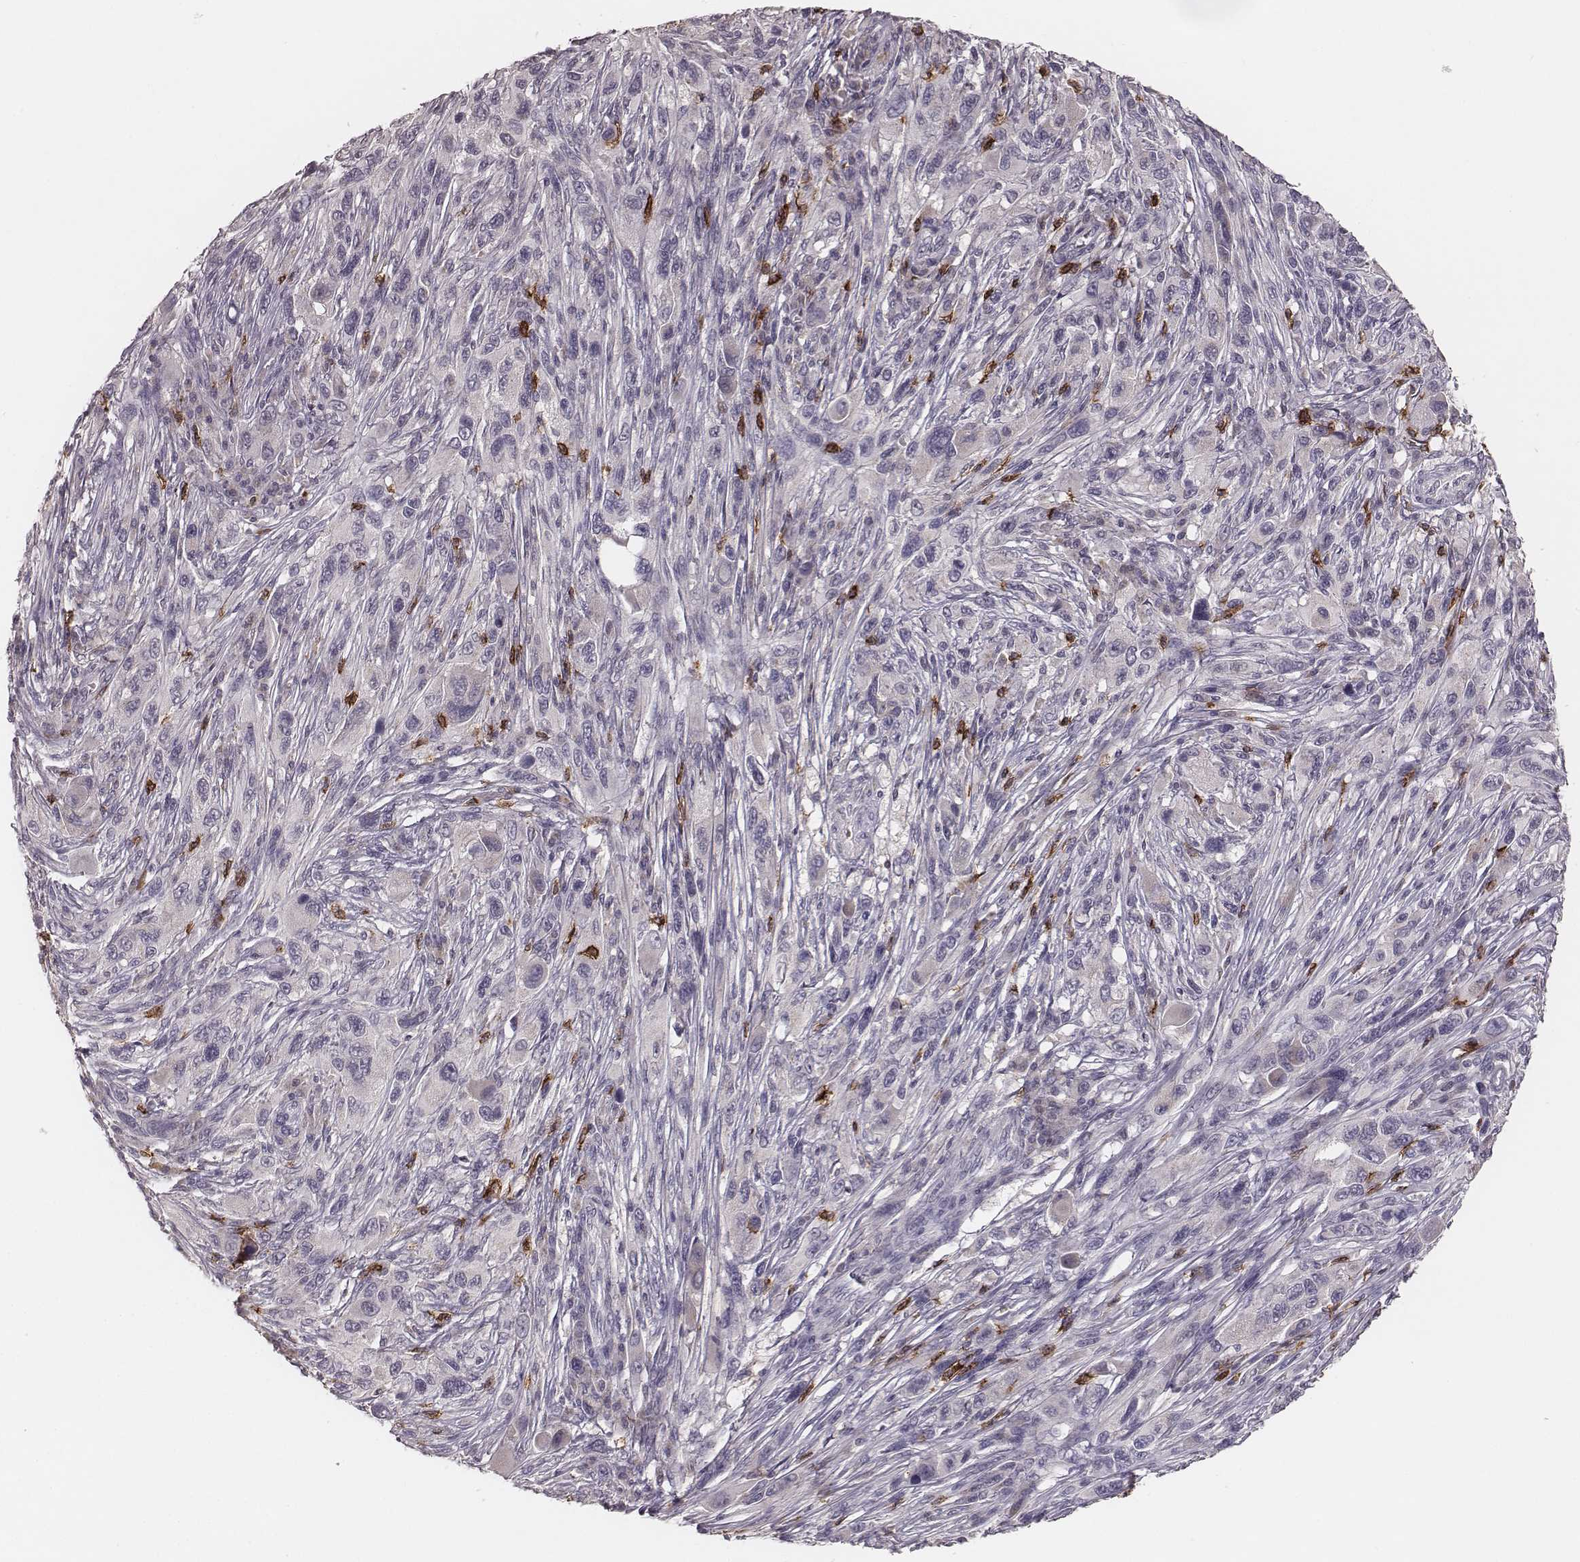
{"staining": {"intensity": "negative", "quantity": "none", "location": "none"}, "tissue": "melanoma", "cell_type": "Tumor cells", "image_type": "cancer", "snomed": [{"axis": "morphology", "description": "Malignant melanoma, NOS"}, {"axis": "topography", "description": "Skin"}], "caption": "Tumor cells are negative for brown protein staining in malignant melanoma.", "gene": "CD8A", "patient": {"sex": "male", "age": 53}}